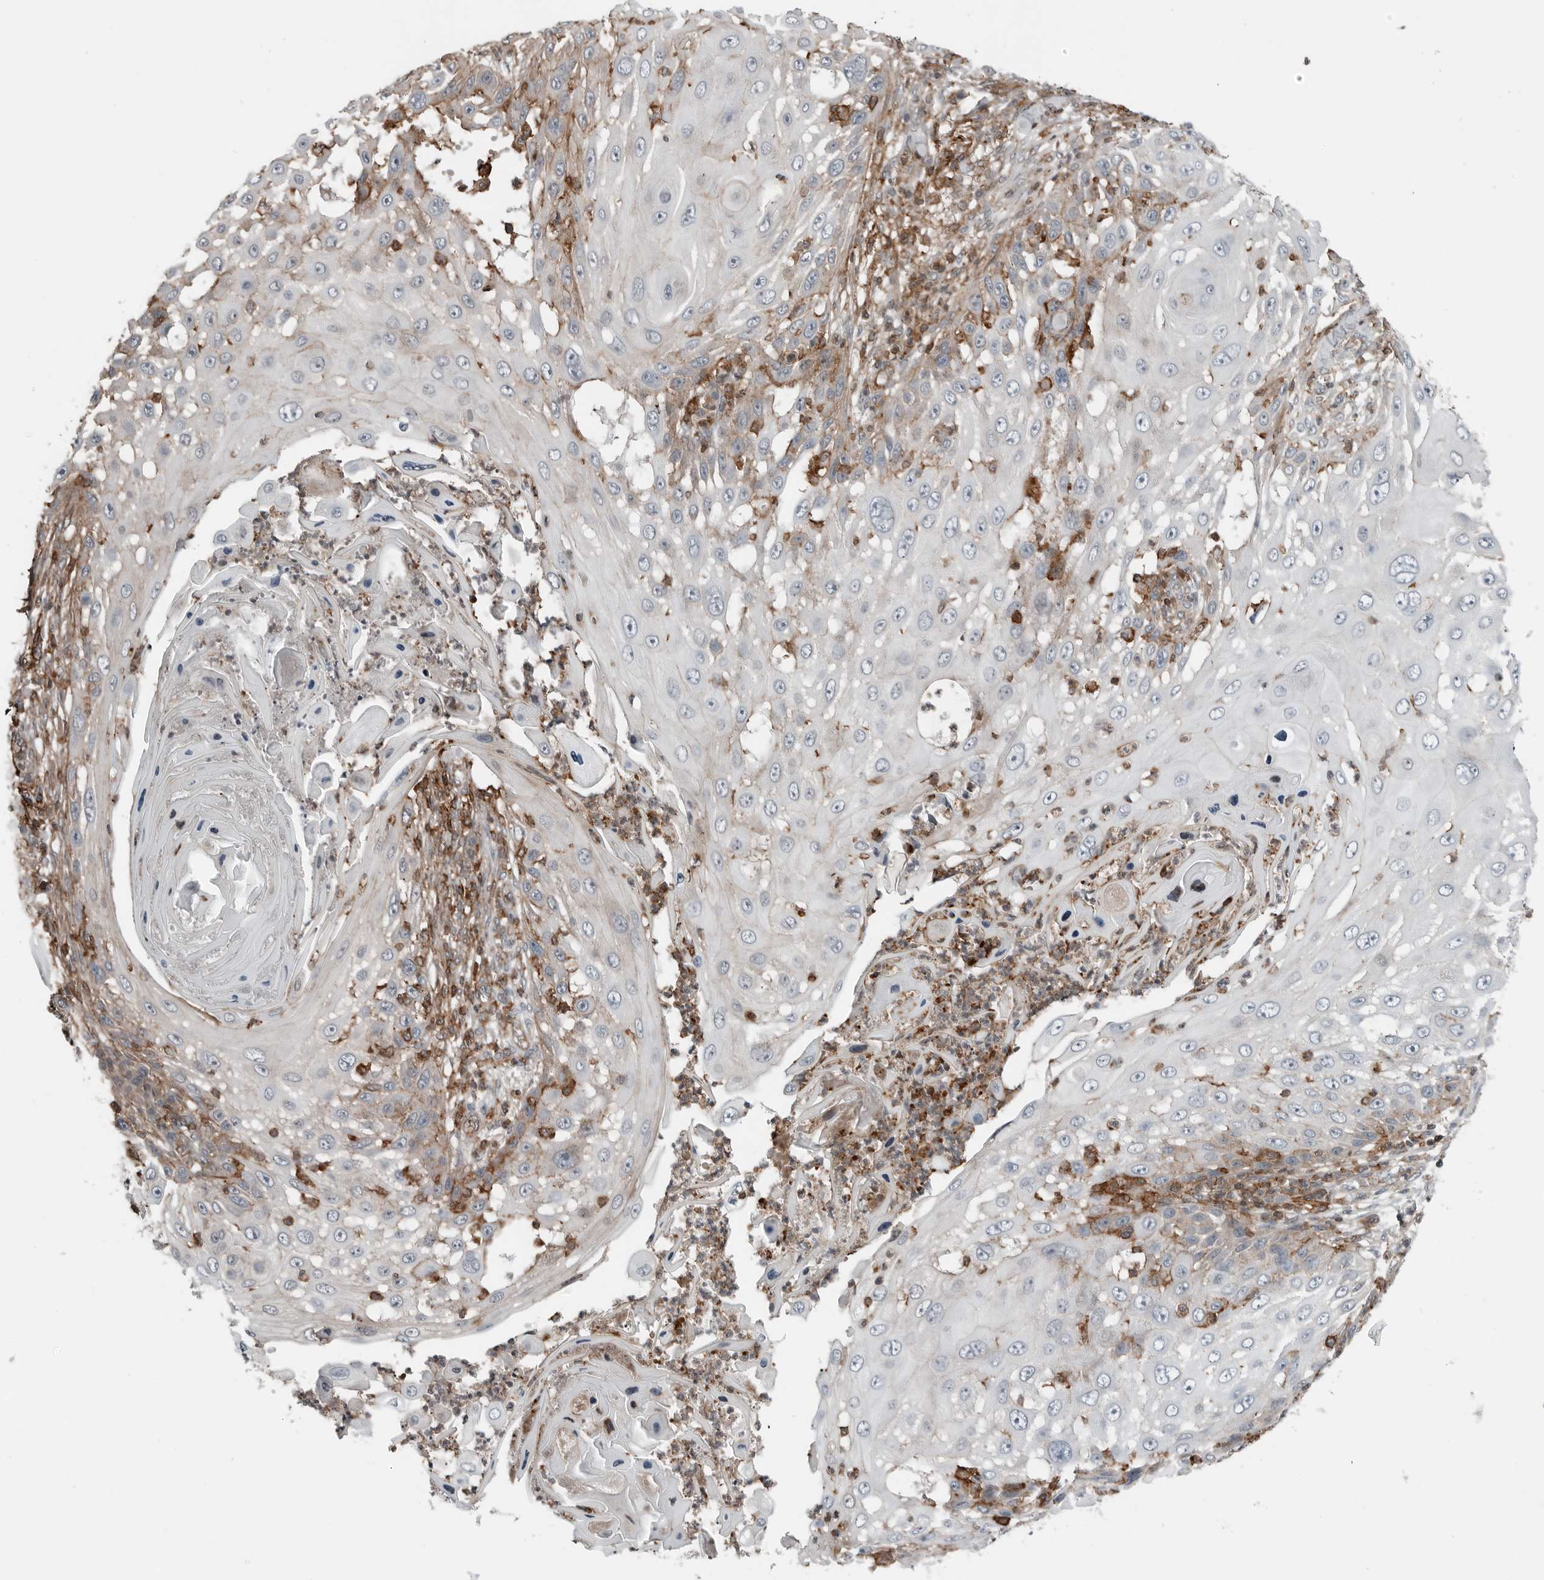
{"staining": {"intensity": "moderate", "quantity": "<25%", "location": "cytoplasmic/membranous"}, "tissue": "skin cancer", "cell_type": "Tumor cells", "image_type": "cancer", "snomed": [{"axis": "morphology", "description": "Squamous cell carcinoma, NOS"}, {"axis": "topography", "description": "Skin"}], "caption": "The immunohistochemical stain highlights moderate cytoplasmic/membranous positivity in tumor cells of skin cancer tissue. (DAB IHC, brown staining for protein, blue staining for nuclei).", "gene": "LEFTY2", "patient": {"sex": "female", "age": 44}}